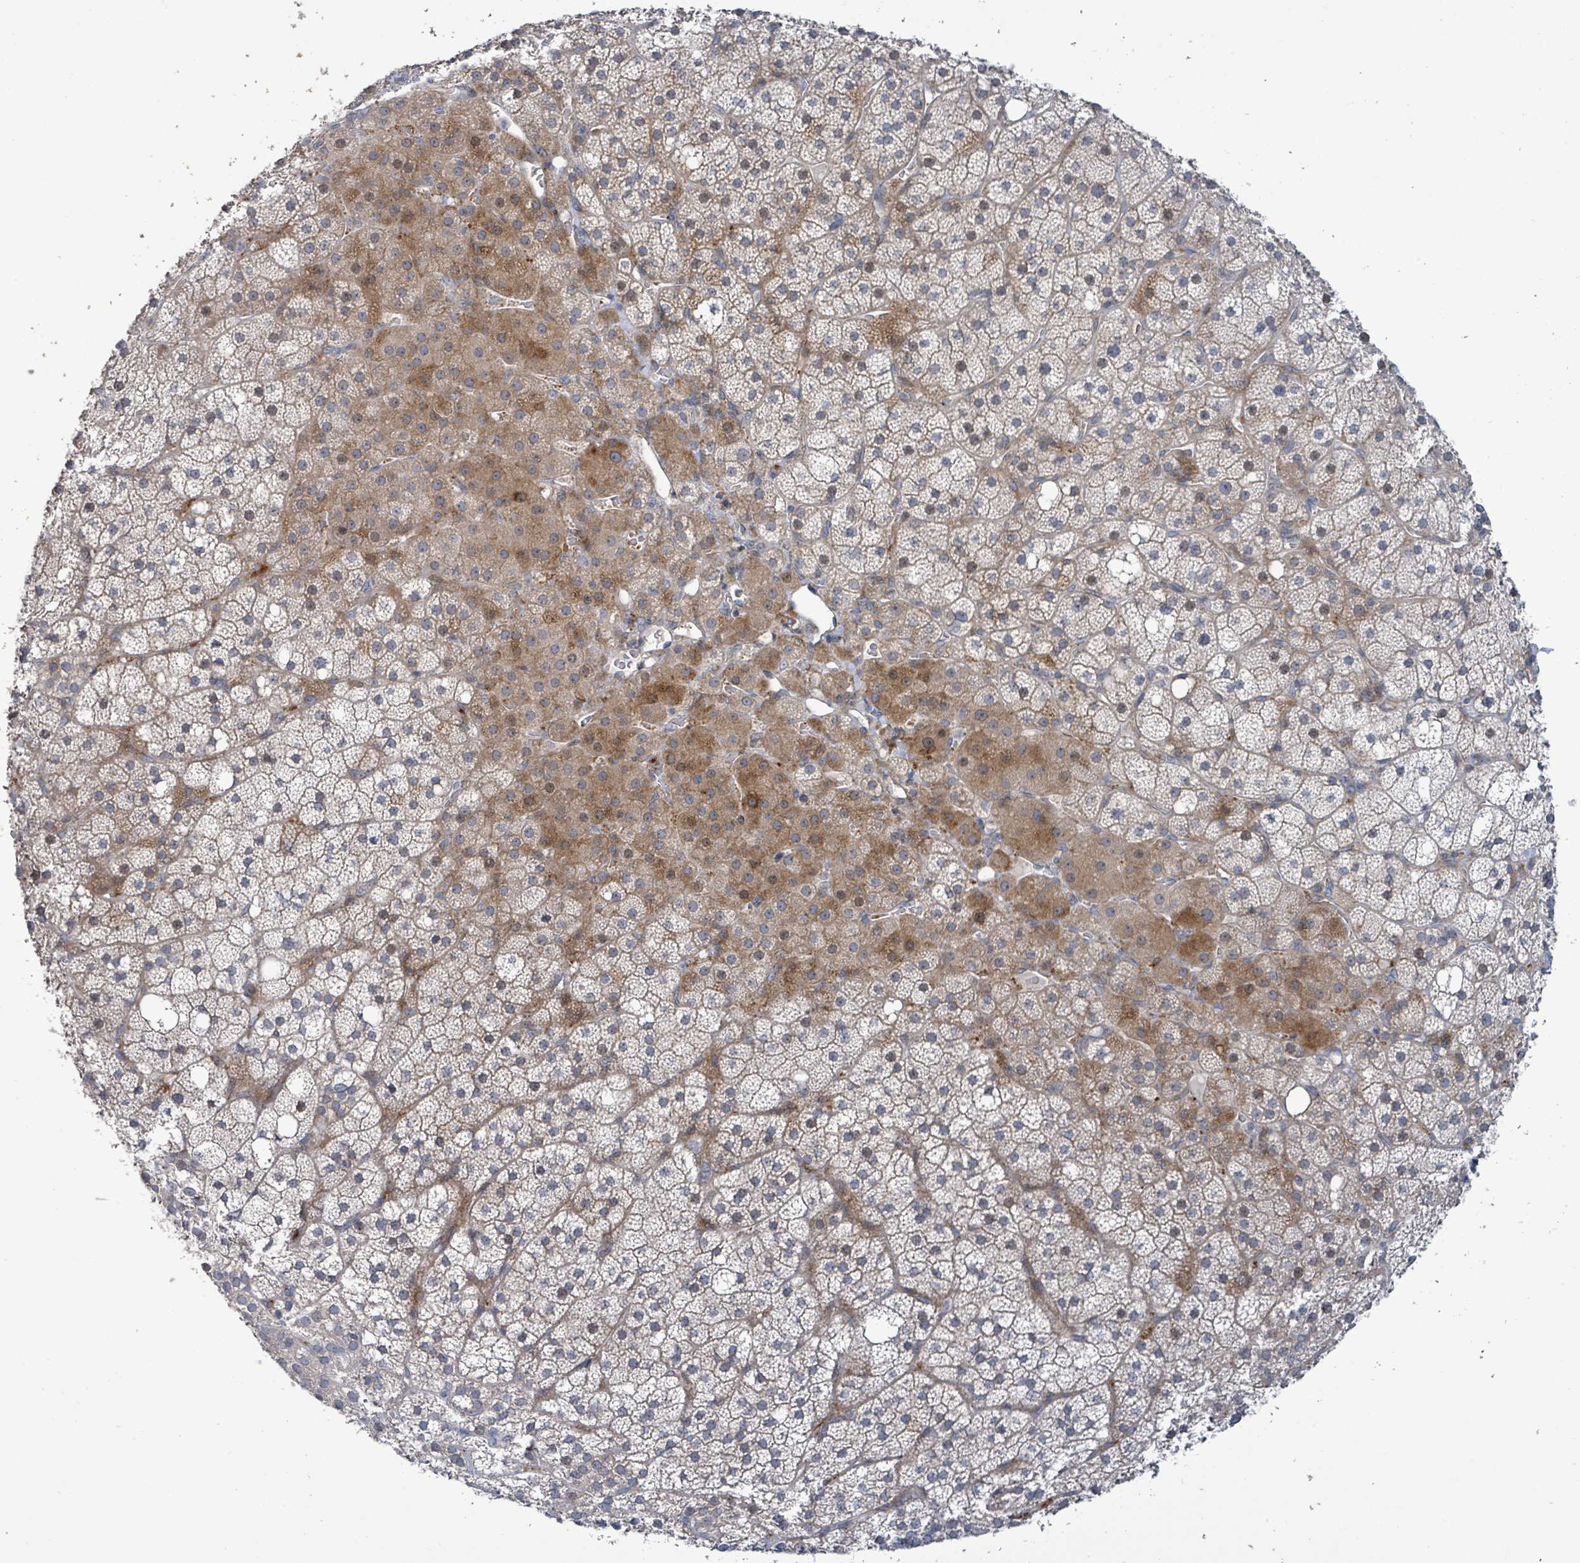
{"staining": {"intensity": "moderate", "quantity": "25%-75%", "location": "cytoplasmic/membranous"}, "tissue": "adrenal gland", "cell_type": "Glandular cells", "image_type": "normal", "snomed": [{"axis": "morphology", "description": "Normal tissue, NOS"}, {"axis": "topography", "description": "Adrenal gland"}], "caption": "Approximately 25%-75% of glandular cells in benign human adrenal gland display moderate cytoplasmic/membranous protein positivity as visualized by brown immunohistochemical staining.", "gene": "LILRA4", "patient": {"sex": "male", "age": 53}}